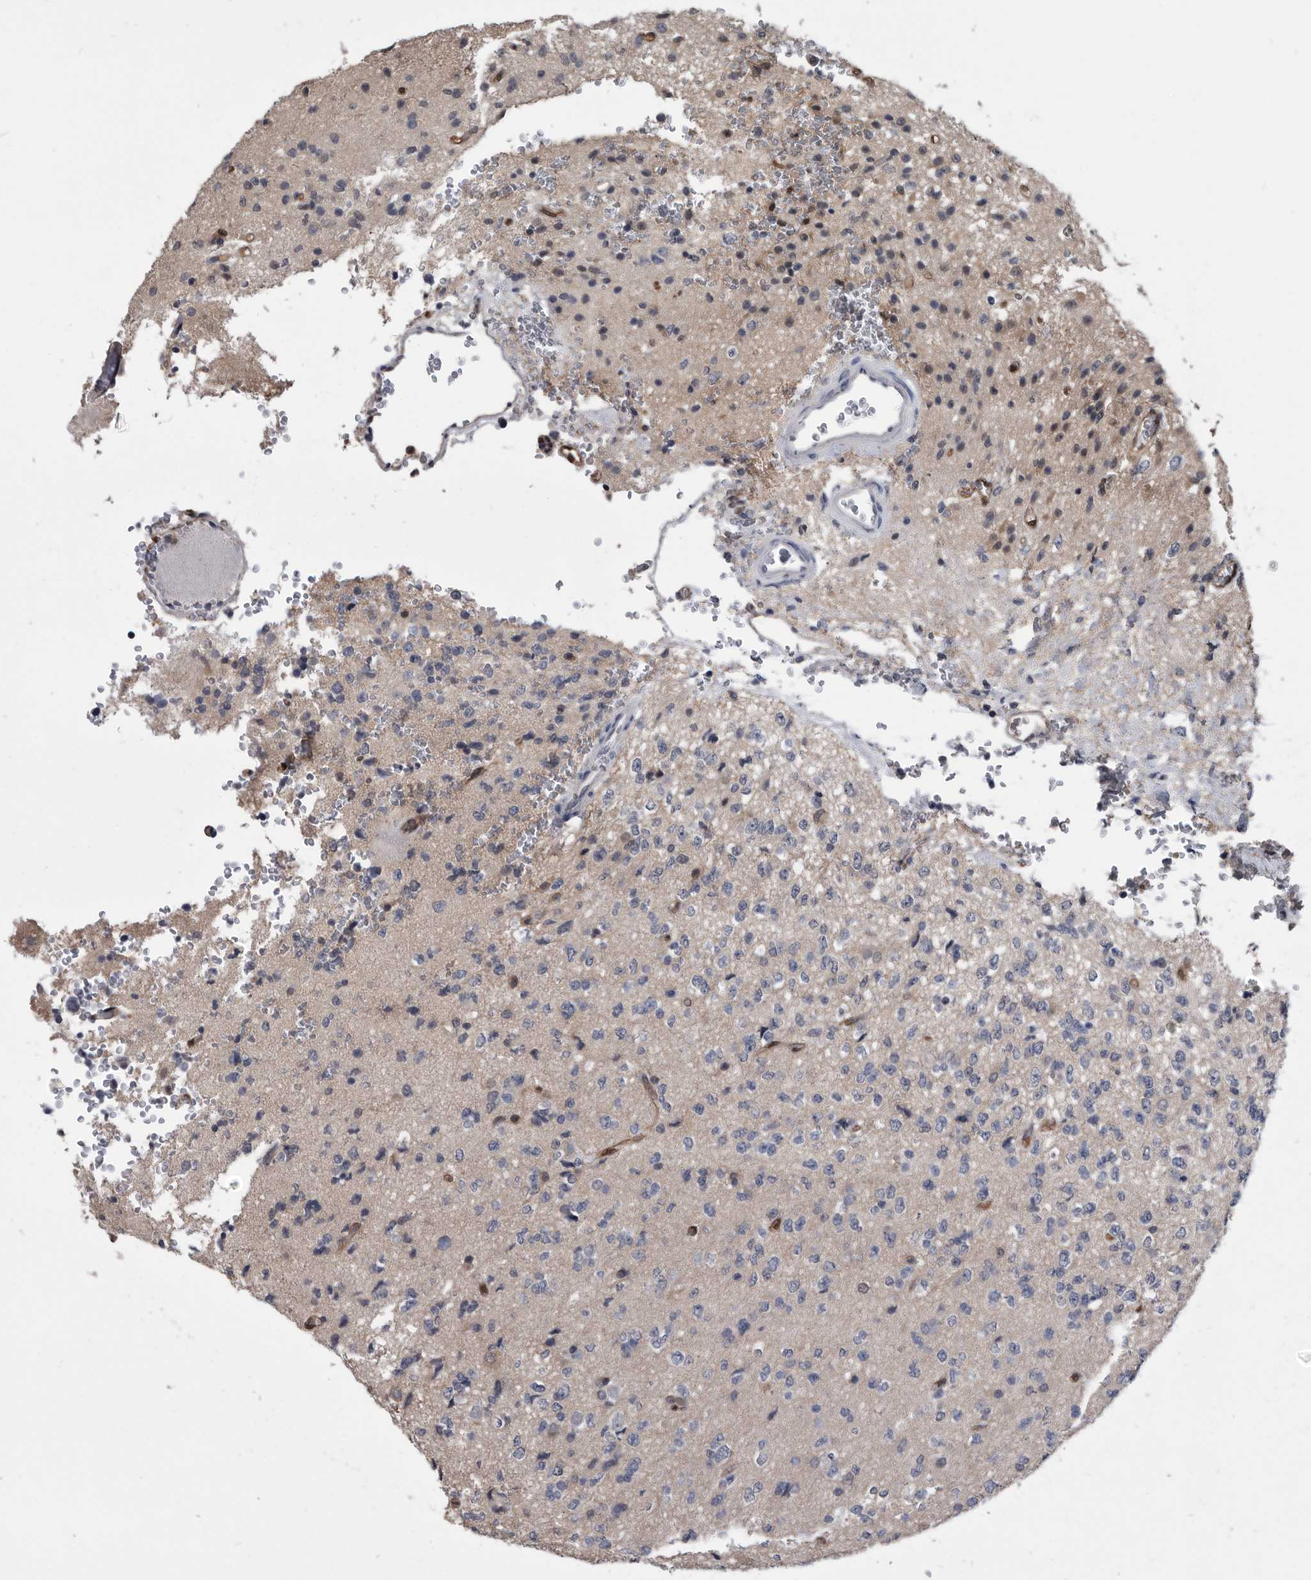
{"staining": {"intensity": "negative", "quantity": "none", "location": "none"}, "tissue": "glioma", "cell_type": "Tumor cells", "image_type": "cancer", "snomed": [{"axis": "morphology", "description": "Glioma, malignant, High grade"}, {"axis": "topography", "description": "pancreas cauda"}], "caption": "An IHC image of glioma is shown. There is no staining in tumor cells of glioma.", "gene": "PDXK", "patient": {"sex": "male", "age": 60}}